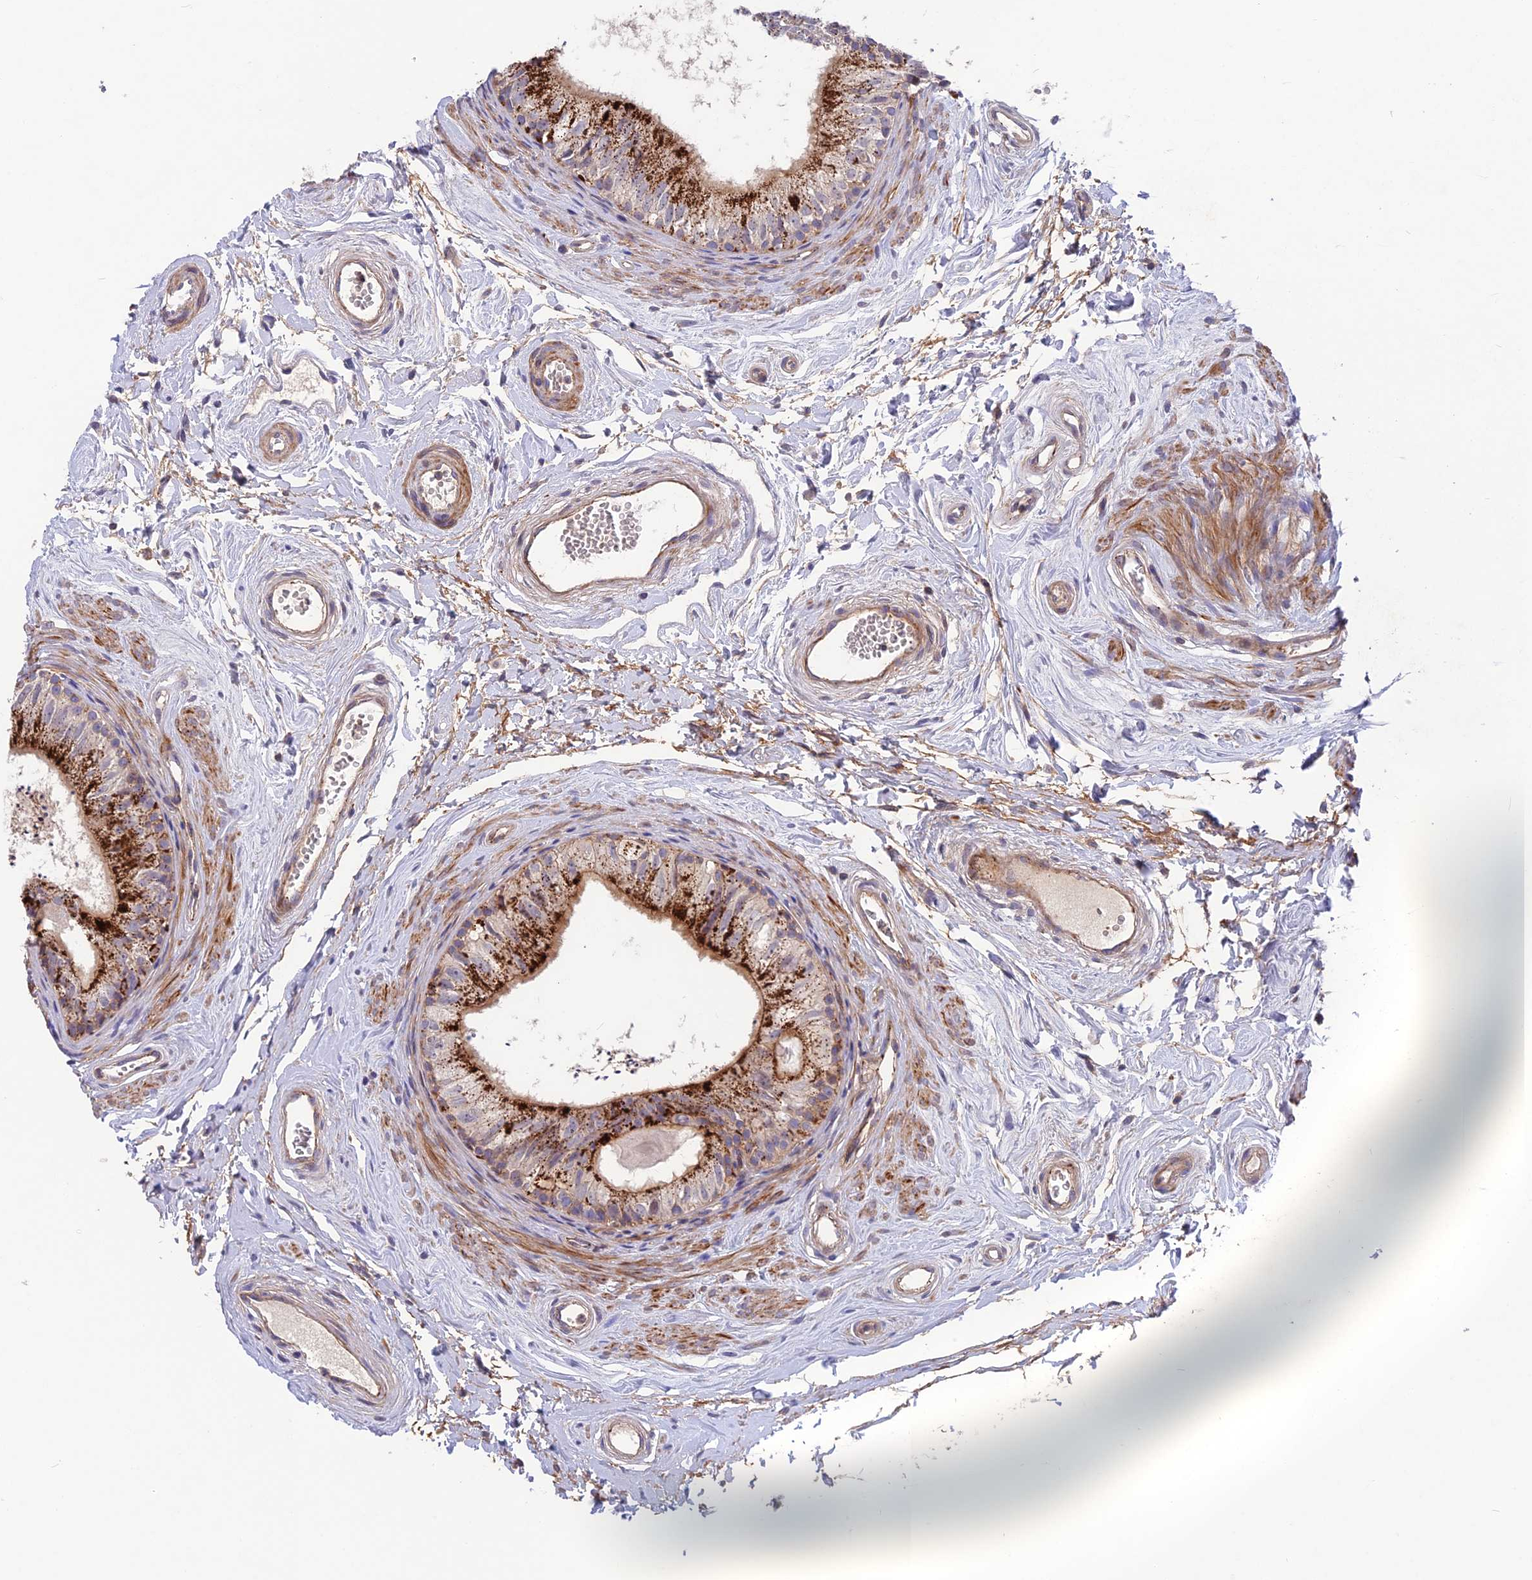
{"staining": {"intensity": "strong", "quantity": "25%-75%", "location": "cytoplasmic/membranous"}, "tissue": "epididymis", "cell_type": "Glandular cells", "image_type": "normal", "snomed": [{"axis": "morphology", "description": "Normal tissue, NOS"}, {"axis": "topography", "description": "Epididymis"}], "caption": "Protein analysis of benign epididymis shows strong cytoplasmic/membranous staining in approximately 25%-75% of glandular cells. Using DAB (brown) and hematoxylin (blue) stains, captured at high magnification using brightfield microscopy.", "gene": "CPNE7", "patient": {"sex": "male", "age": 56}}